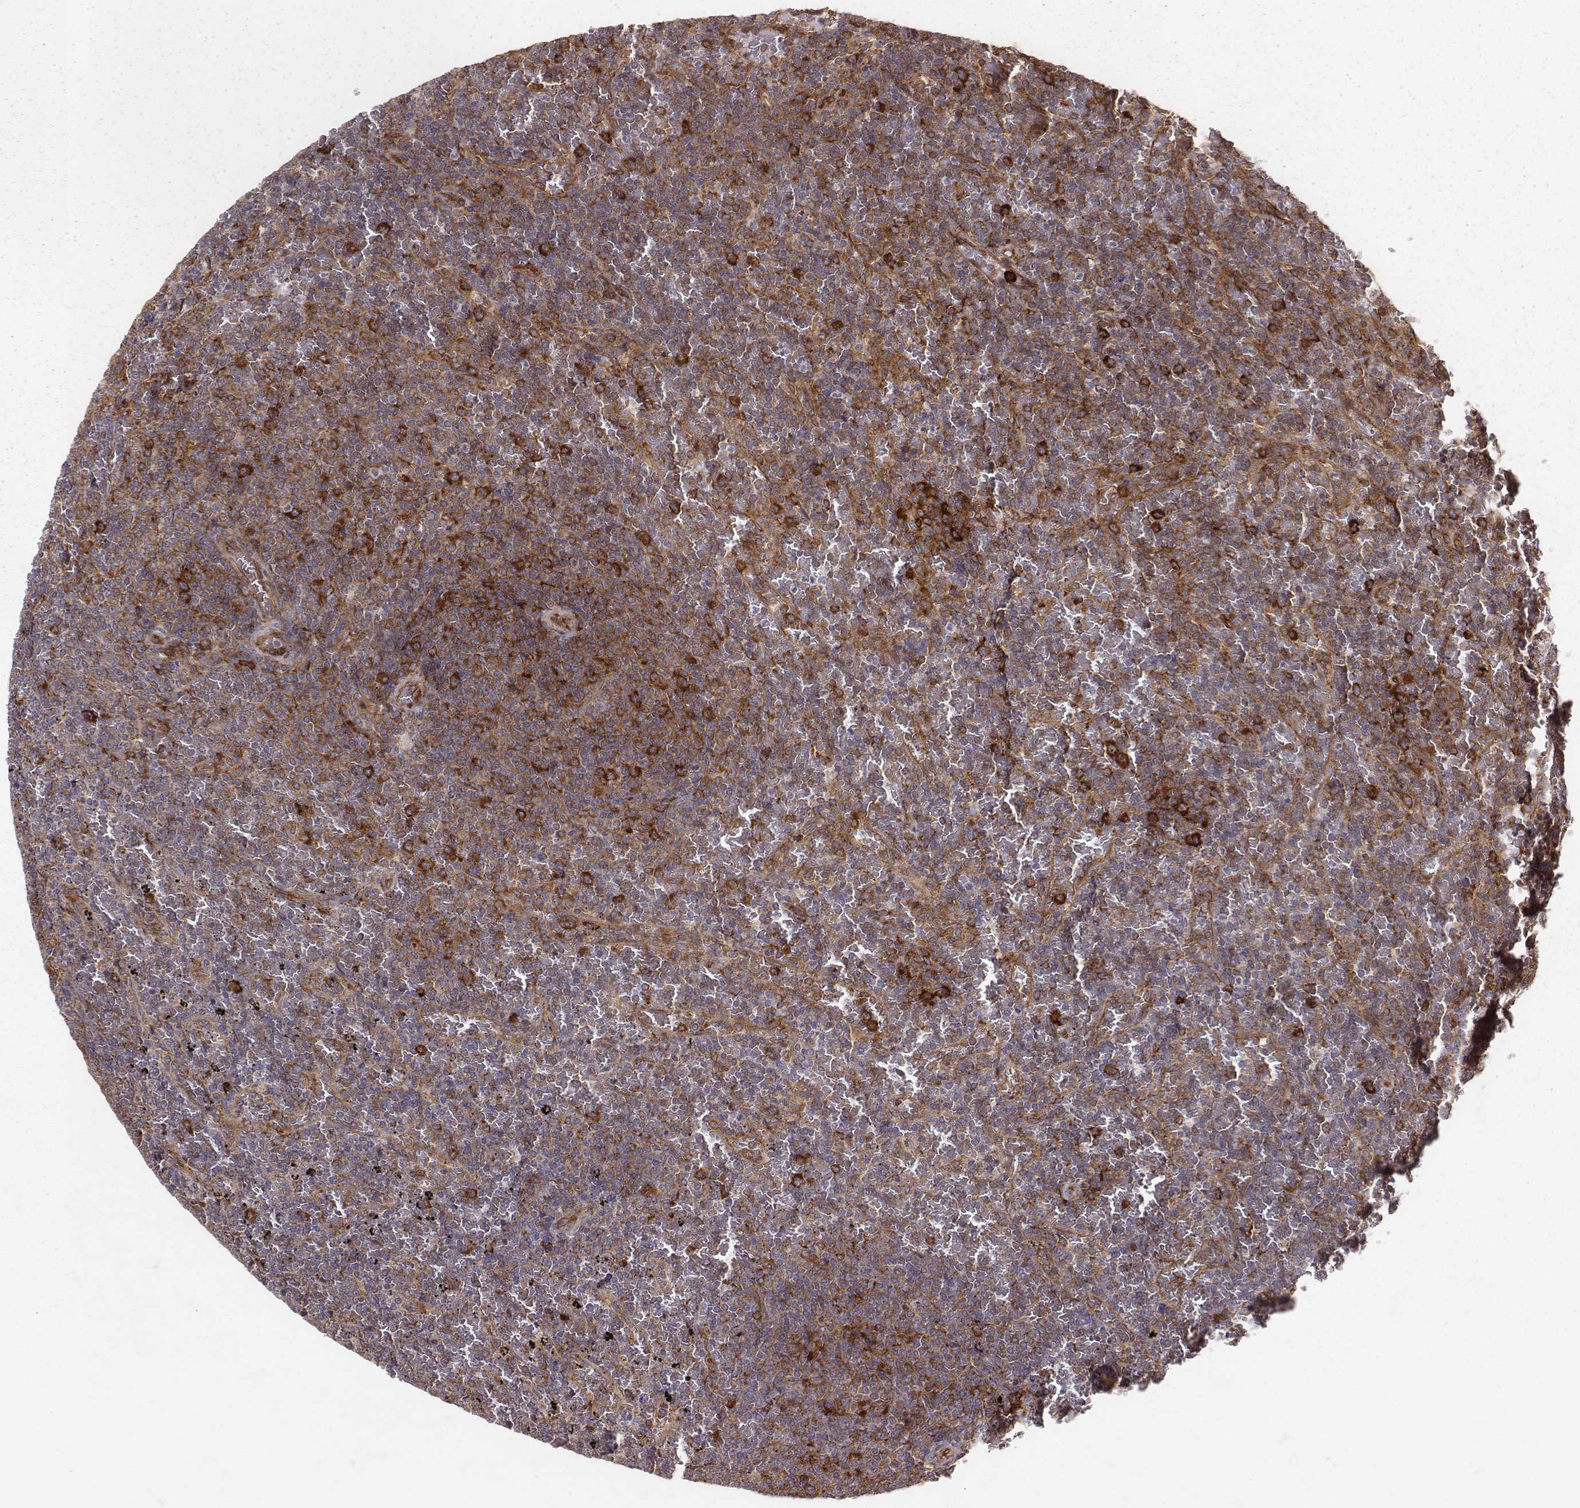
{"staining": {"intensity": "strong", "quantity": "25%-75%", "location": "cytoplasmic/membranous"}, "tissue": "lymphoma", "cell_type": "Tumor cells", "image_type": "cancer", "snomed": [{"axis": "morphology", "description": "Malignant lymphoma, non-Hodgkin's type, Low grade"}, {"axis": "topography", "description": "Spleen"}], "caption": "Immunohistochemistry of human lymphoma demonstrates high levels of strong cytoplasmic/membranous staining in approximately 25%-75% of tumor cells.", "gene": "TXLNA", "patient": {"sex": "female", "age": 77}}